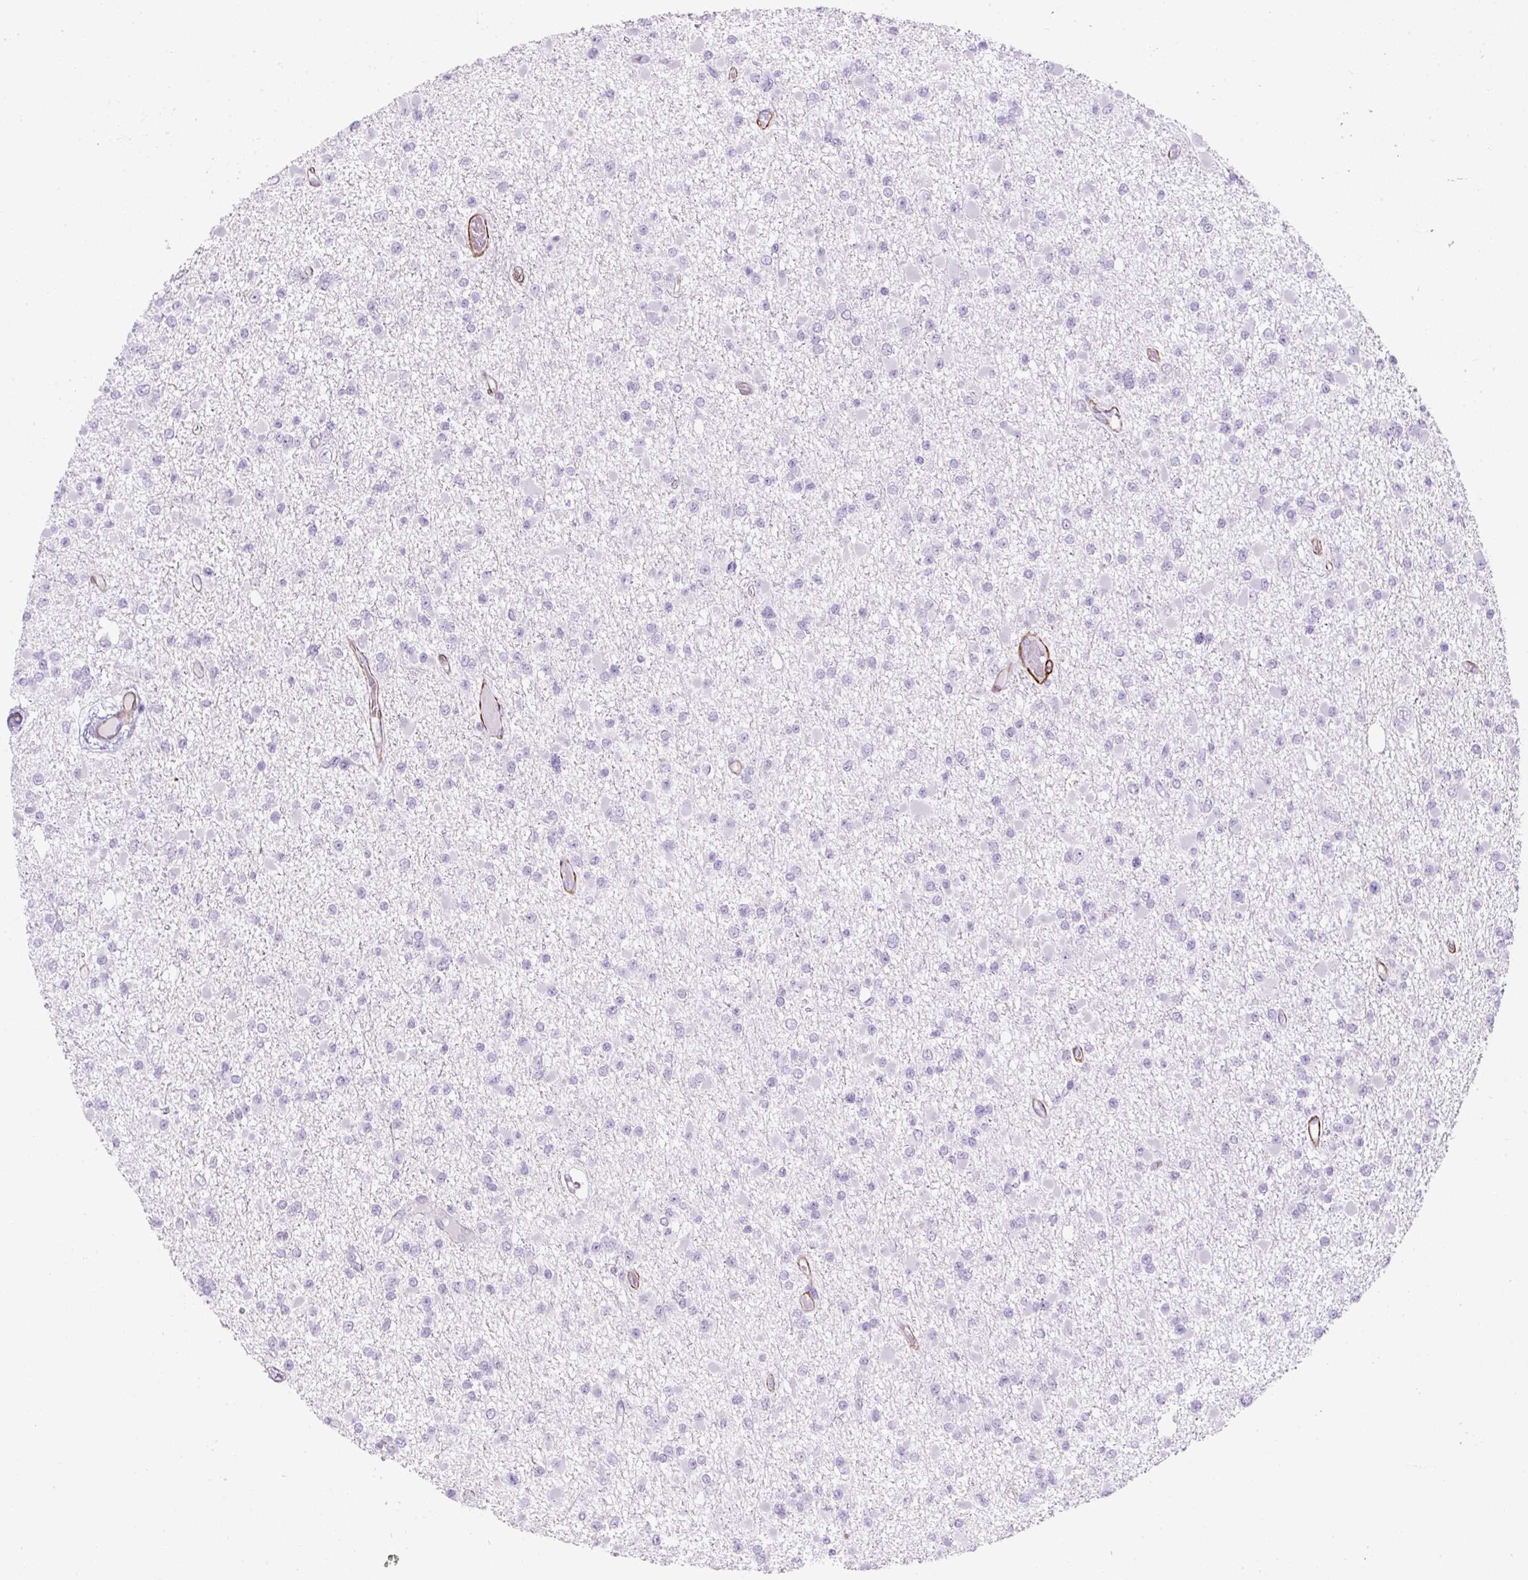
{"staining": {"intensity": "negative", "quantity": "none", "location": "none"}, "tissue": "glioma", "cell_type": "Tumor cells", "image_type": "cancer", "snomed": [{"axis": "morphology", "description": "Glioma, malignant, Low grade"}, {"axis": "topography", "description": "Brain"}], "caption": "An image of human glioma is negative for staining in tumor cells.", "gene": "CAVIN3", "patient": {"sex": "female", "age": 22}}